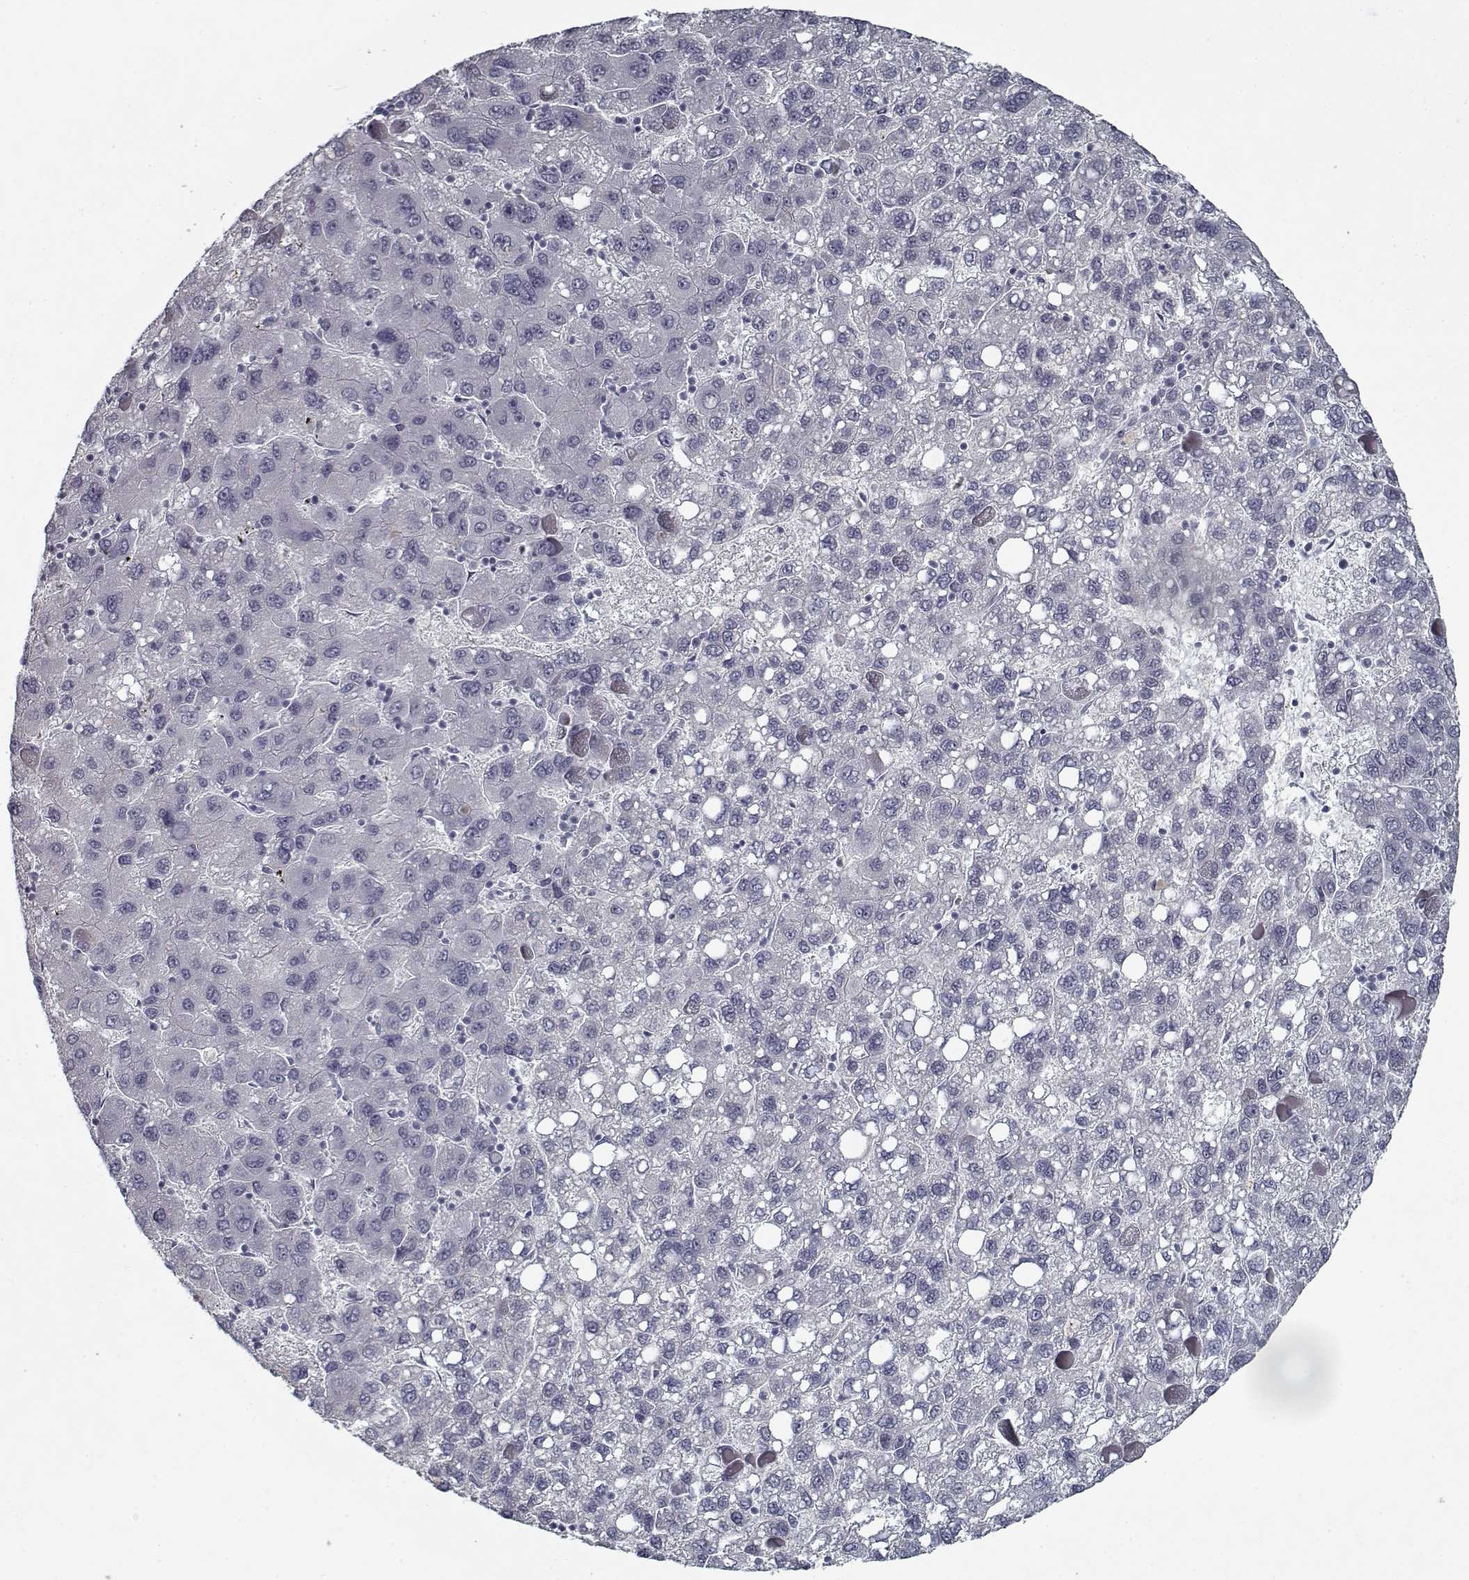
{"staining": {"intensity": "negative", "quantity": "none", "location": "none"}, "tissue": "liver cancer", "cell_type": "Tumor cells", "image_type": "cancer", "snomed": [{"axis": "morphology", "description": "Carcinoma, Hepatocellular, NOS"}, {"axis": "topography", "description": "Liver"}], "caption": "Immunohistochemistry of liver hepatocellular carcinoma shows no staining in tumor cells. (DAB (3,3'-diaminobenzidine) immunohistochemistry (IHC), high magnification).", "gene": "GAD2", "patient": {"sex": "female", "age": 82}}